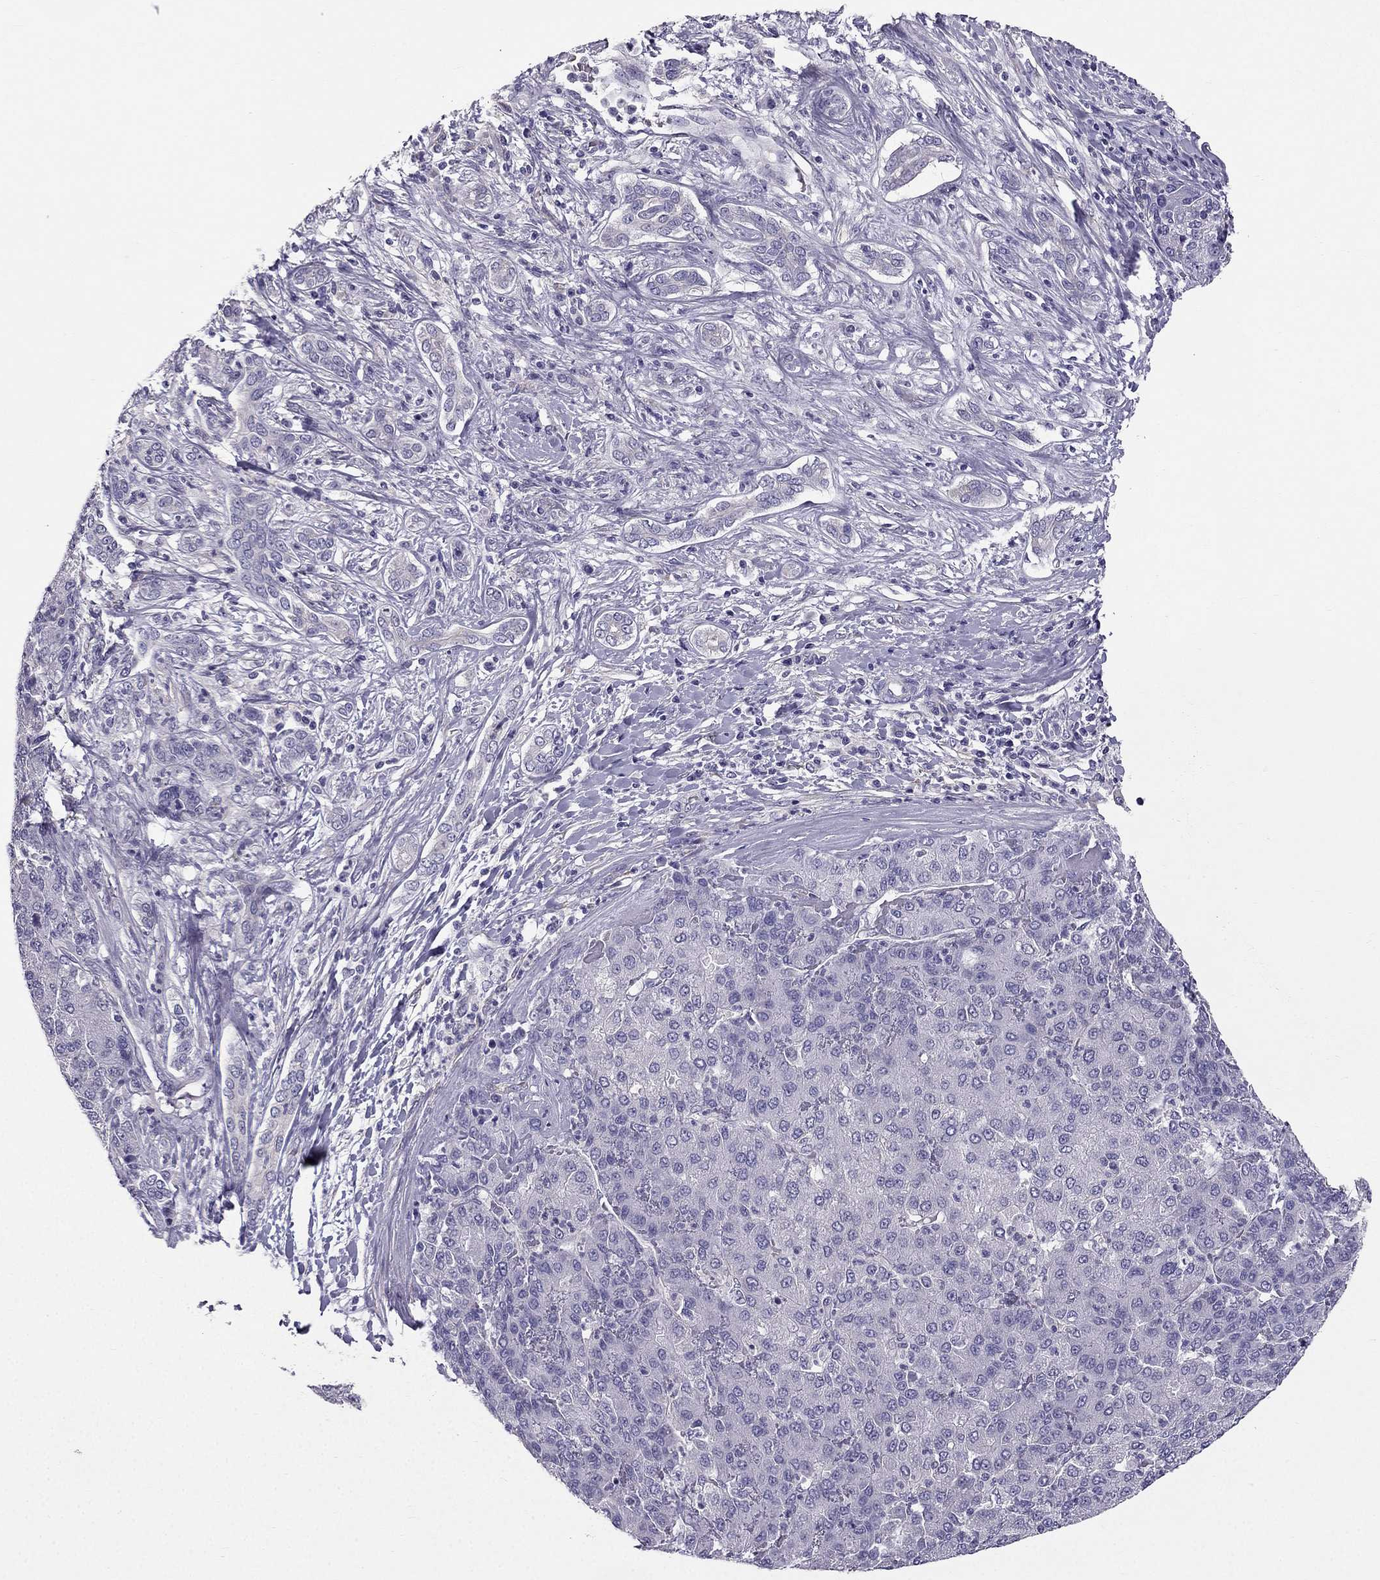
{"staining": {"intensity": "negative", "quantity": "none", "location": "none"}, "tissue": "liver cancer", "cell_type": "Tumor cells", "image_type": "cancer", "snomed": [{"axis": "morphology", "description": "Carcinoma, Hepatocellular, NOS"}, {"axis": "topography", "description": "Liver"}], "caption": "Tumor cells are negative for brown protein staining in hepatocellular carcinoma (liver).", "gene": "SYT5", "patient": {"sex": "male", "age": 65}}